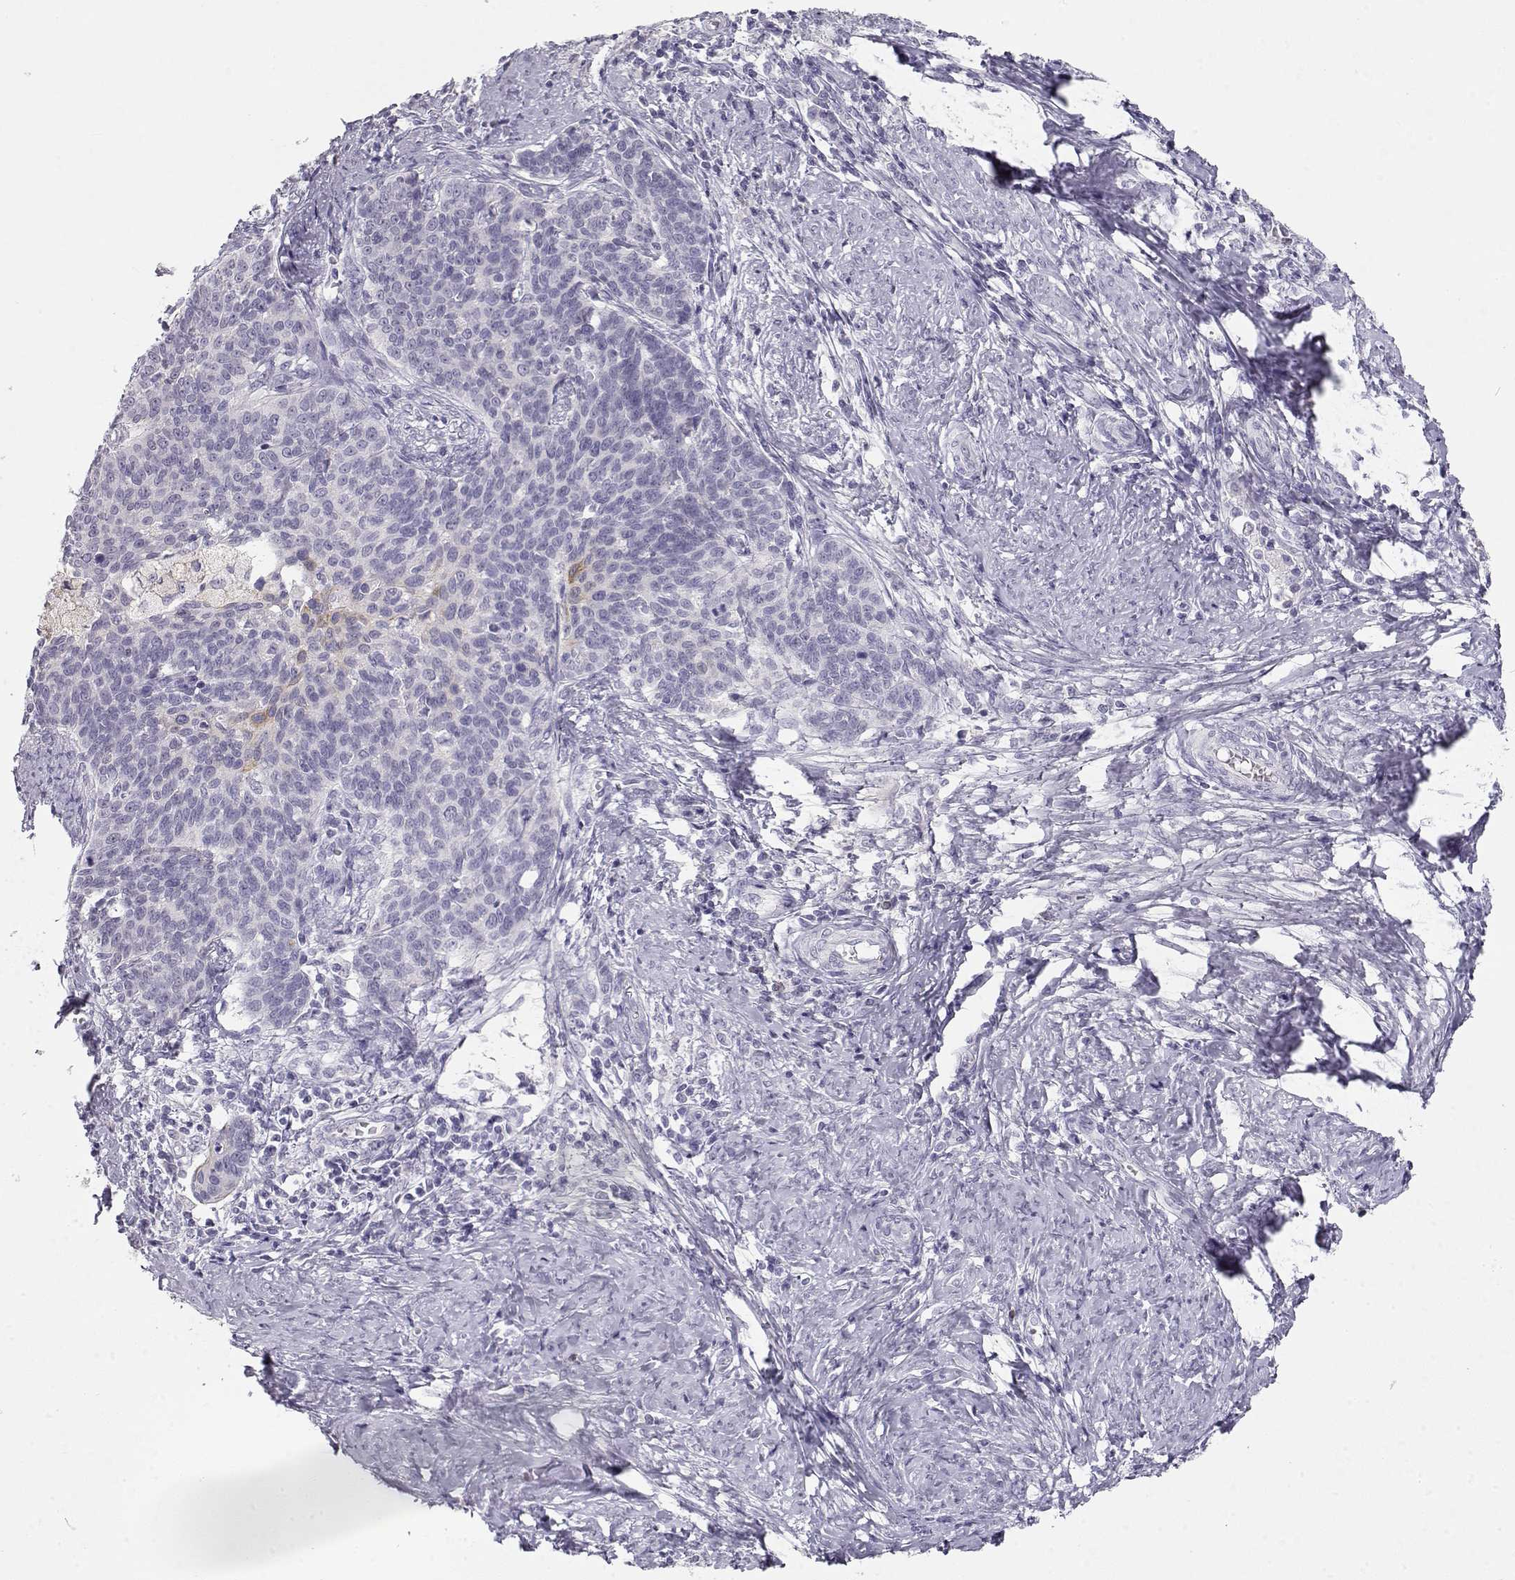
{"staining": {"intensity": "negative", "quantity": "none", "location": "none"}, "tissue": "cervical cancer", "cell_type": "Tumor cells", "image_type": "cancer", "snomed": [{"axis": "morphology", "description": "Squamous cell carcinoma, NOS"}, {"axis": "topography", "description": "Cervix"}], "caption": "Tumor cells show no significant staining in cervical cancer (squamous cell carcinoma). The staining is performed using DAB (3,3'-diaminobenzidine) brown chromogen with nuclei counter-stained in using hematoxylin.", "gene": "NUTM1", "patient": {"sex": "female", "age": 39}}